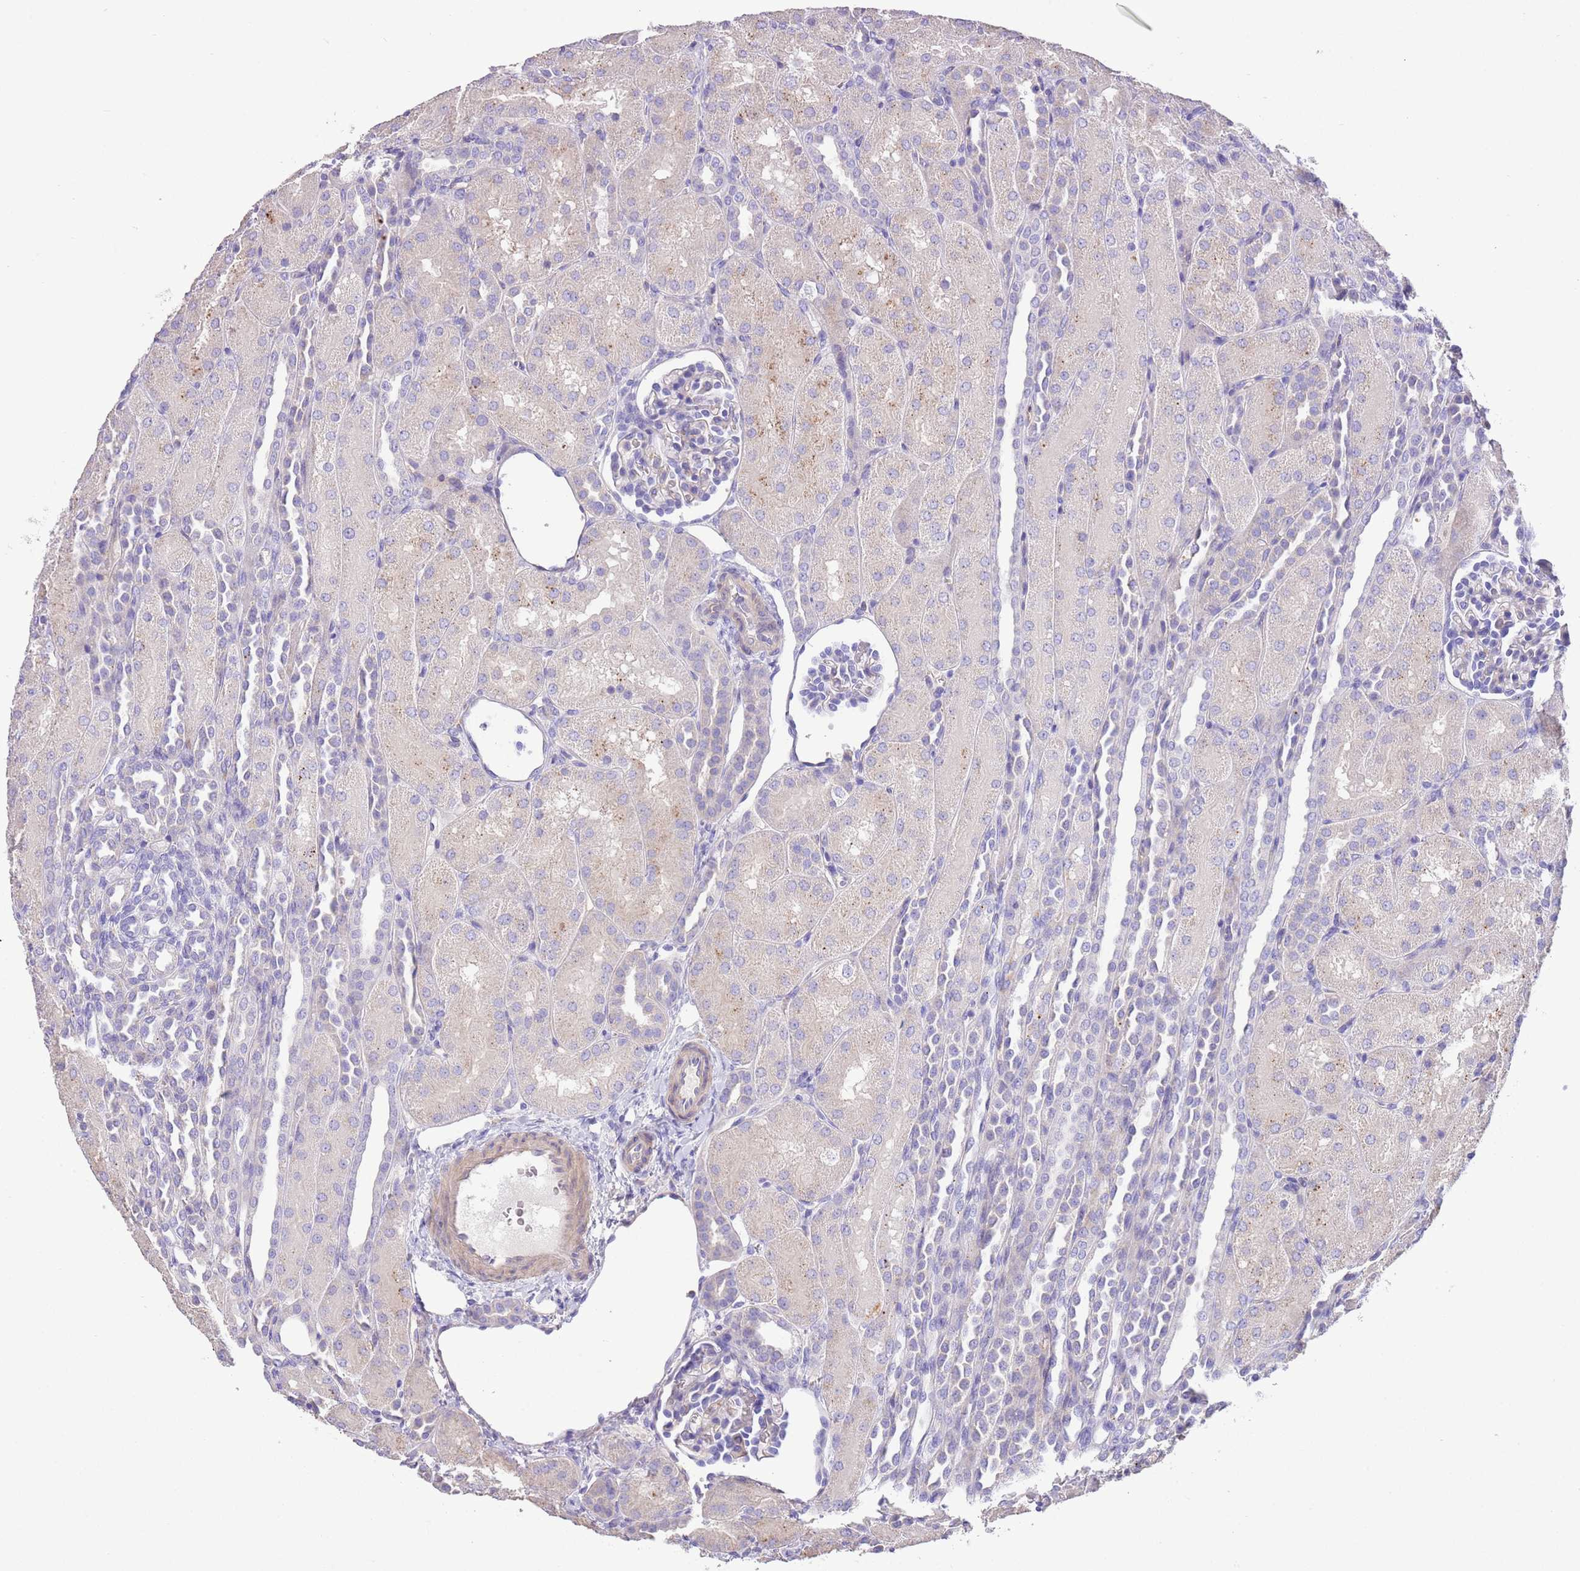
{"staining": {"intensity": "negative", "quantity": "none", "location": "none"}, "tissue": "kidney", "cell_type": "Cells in glomeruli", "image_type": "normal", "snomed": [{"axis": "morphology", "description": "Normal tissue, NOS"}, {"axis": "topography", "description": "Kidney"}], "caption": "Micrograph shows no significant protein positivity in cells in glomeruli of unremarkable kidney.", "gene": "SFTPA1", "patient": {"sex": "male", "age": 1}}